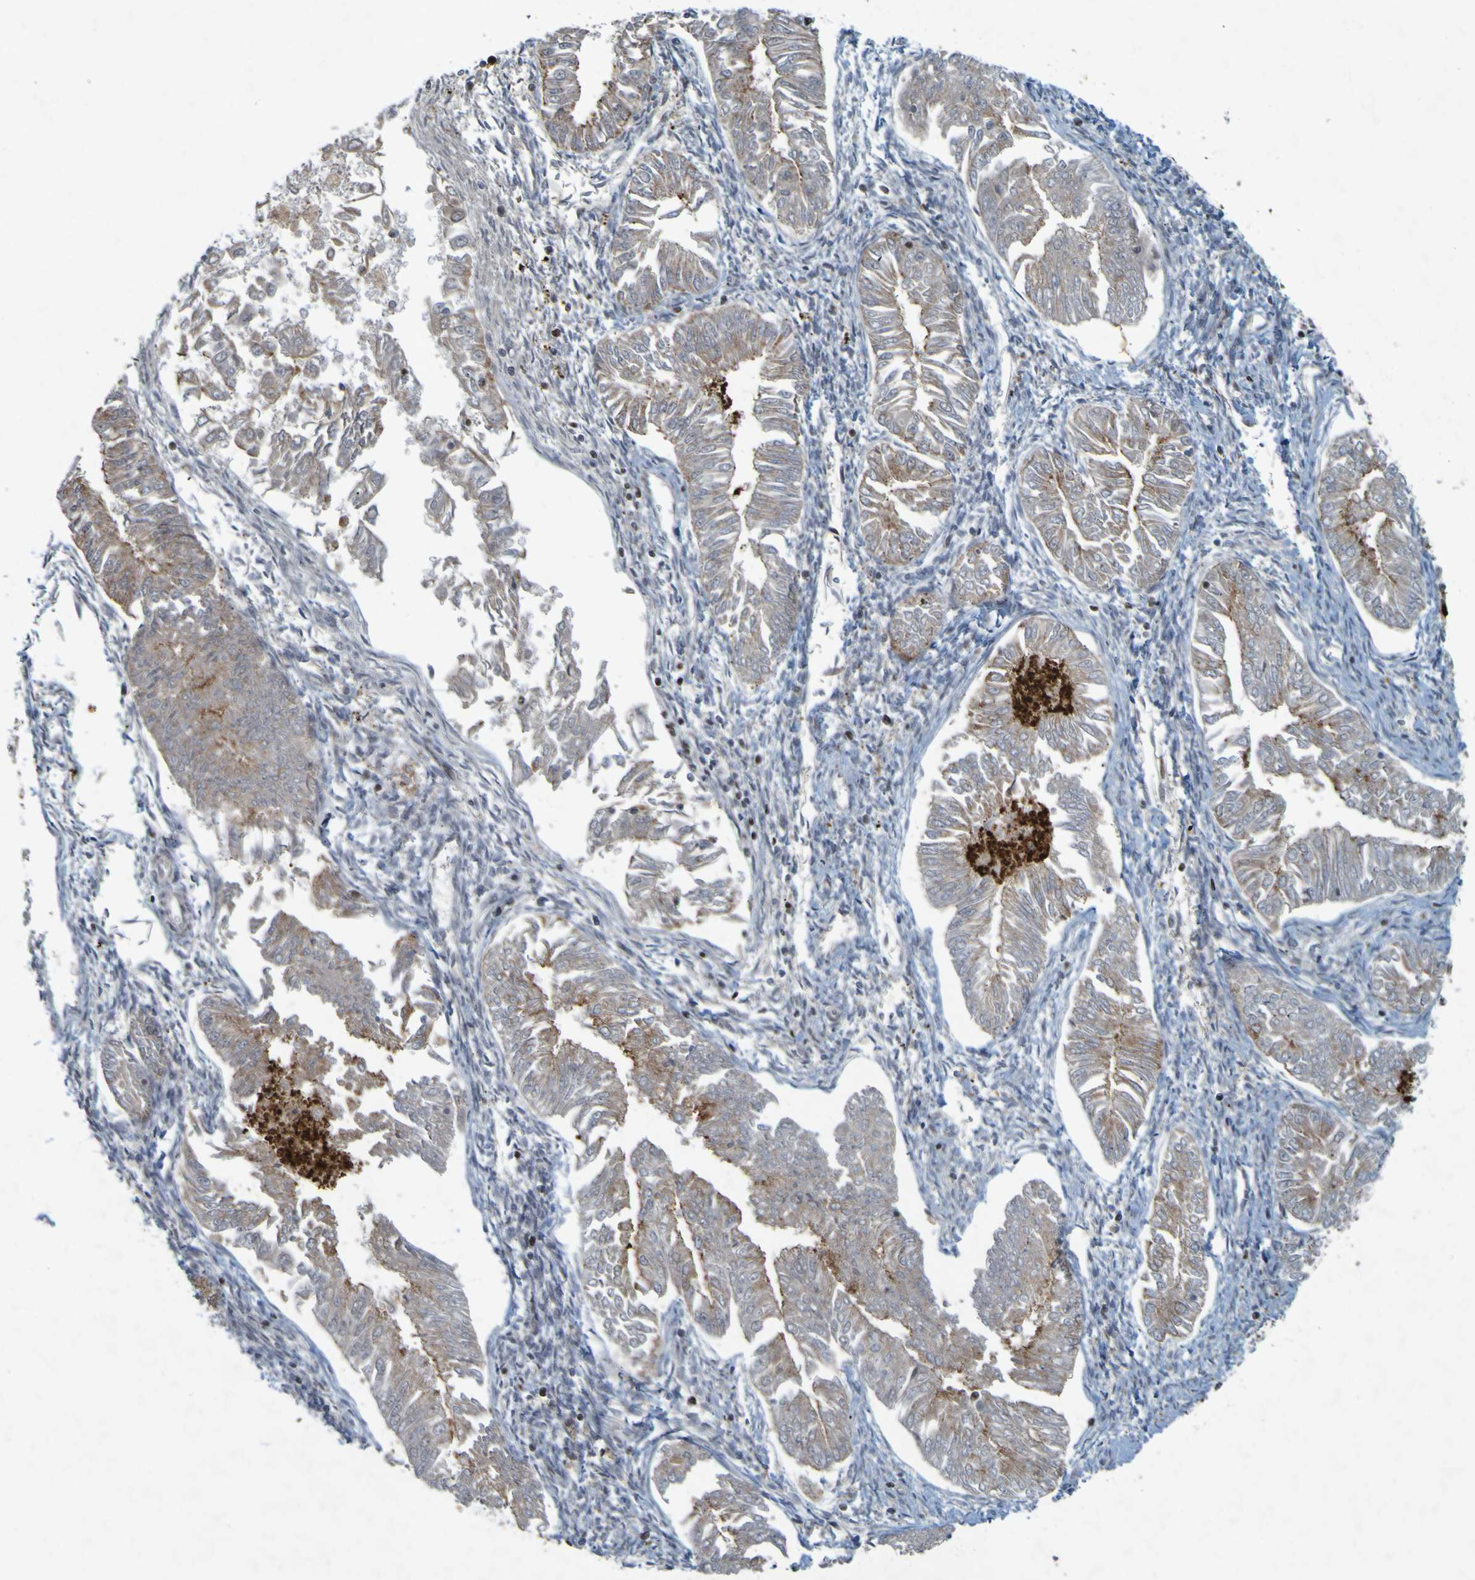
{"staining": {"intensity": "moderate", "quantity": "<25%", "location": "cytoplasmic/membranous"}, "tissue": "endometrial cancer", "cell_type": "Tumor cells", "image_type": "cancer", "snomed": [{"axis": "morphology", "description": "Adenocarcinoma, NOS"}, {"axis": "topography", "description": "Endometrium"}], "caption": "This histopathology image reveals immunohistochemistry staining of human endometrial cancer, with low moderate cytoplasmic/membranous positivity in about <25% of tumor cells.", "gene": "GUCY1A1", "patient": {"sex": "female", "age": 53}}